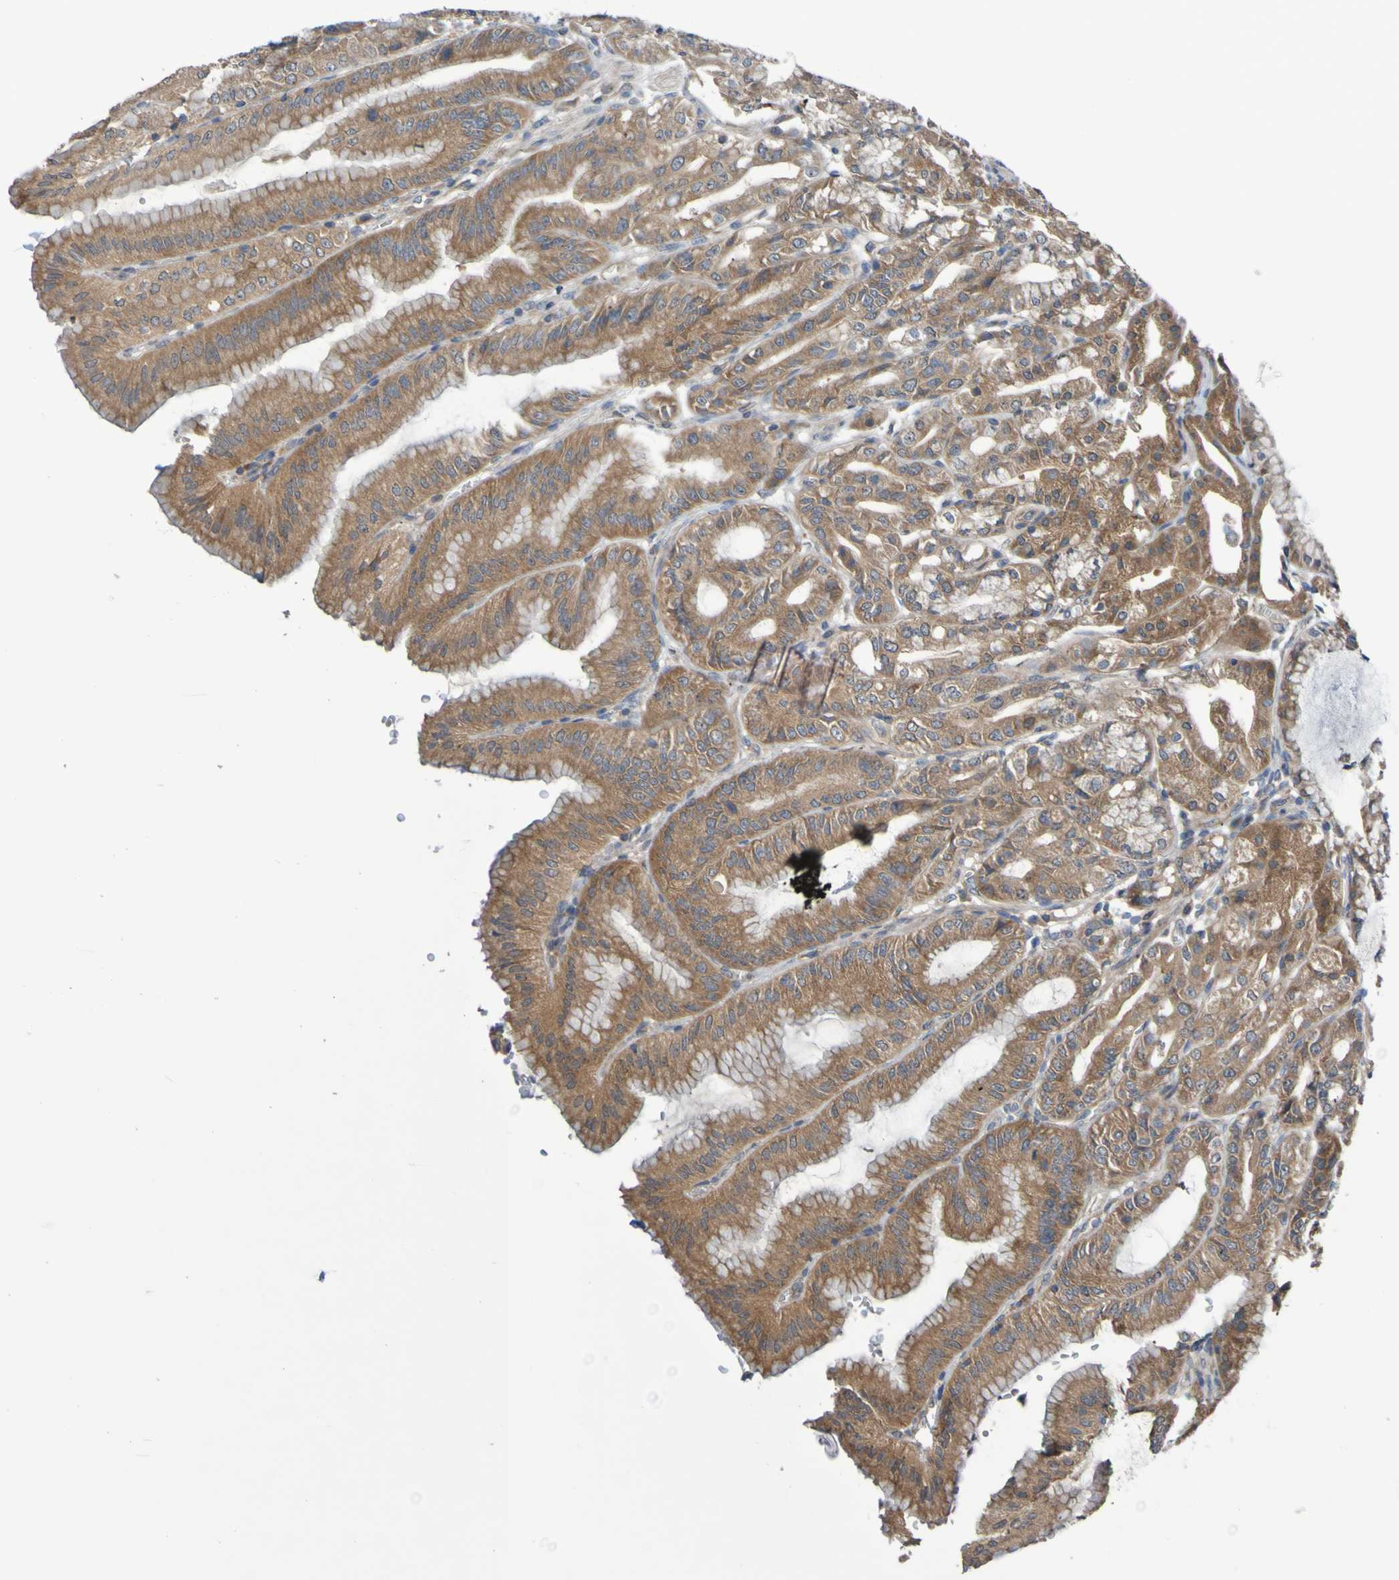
{"staining": {"intensity": "moderate", "quantity": ">75%", "location": "cytoplasmic/membranous"}, "tissue": "stomach", "cell_type": "Glandular cells", "image_type": "normal", "snomed": [{"axis": "morphology", "description": "Normal tissue, NOS"}, {"axis": "topography", "description": "Stomach, lower"}], "caption": "Glandular cells show moderate cytoplasmic/membranous staining in about >75% of cells in unremarkable stomach. The protein of interest is shown in brown color, while the nuclei are stained blue.", "gene": "SDK1", "patient": {"sex": "male", "age": 71}}